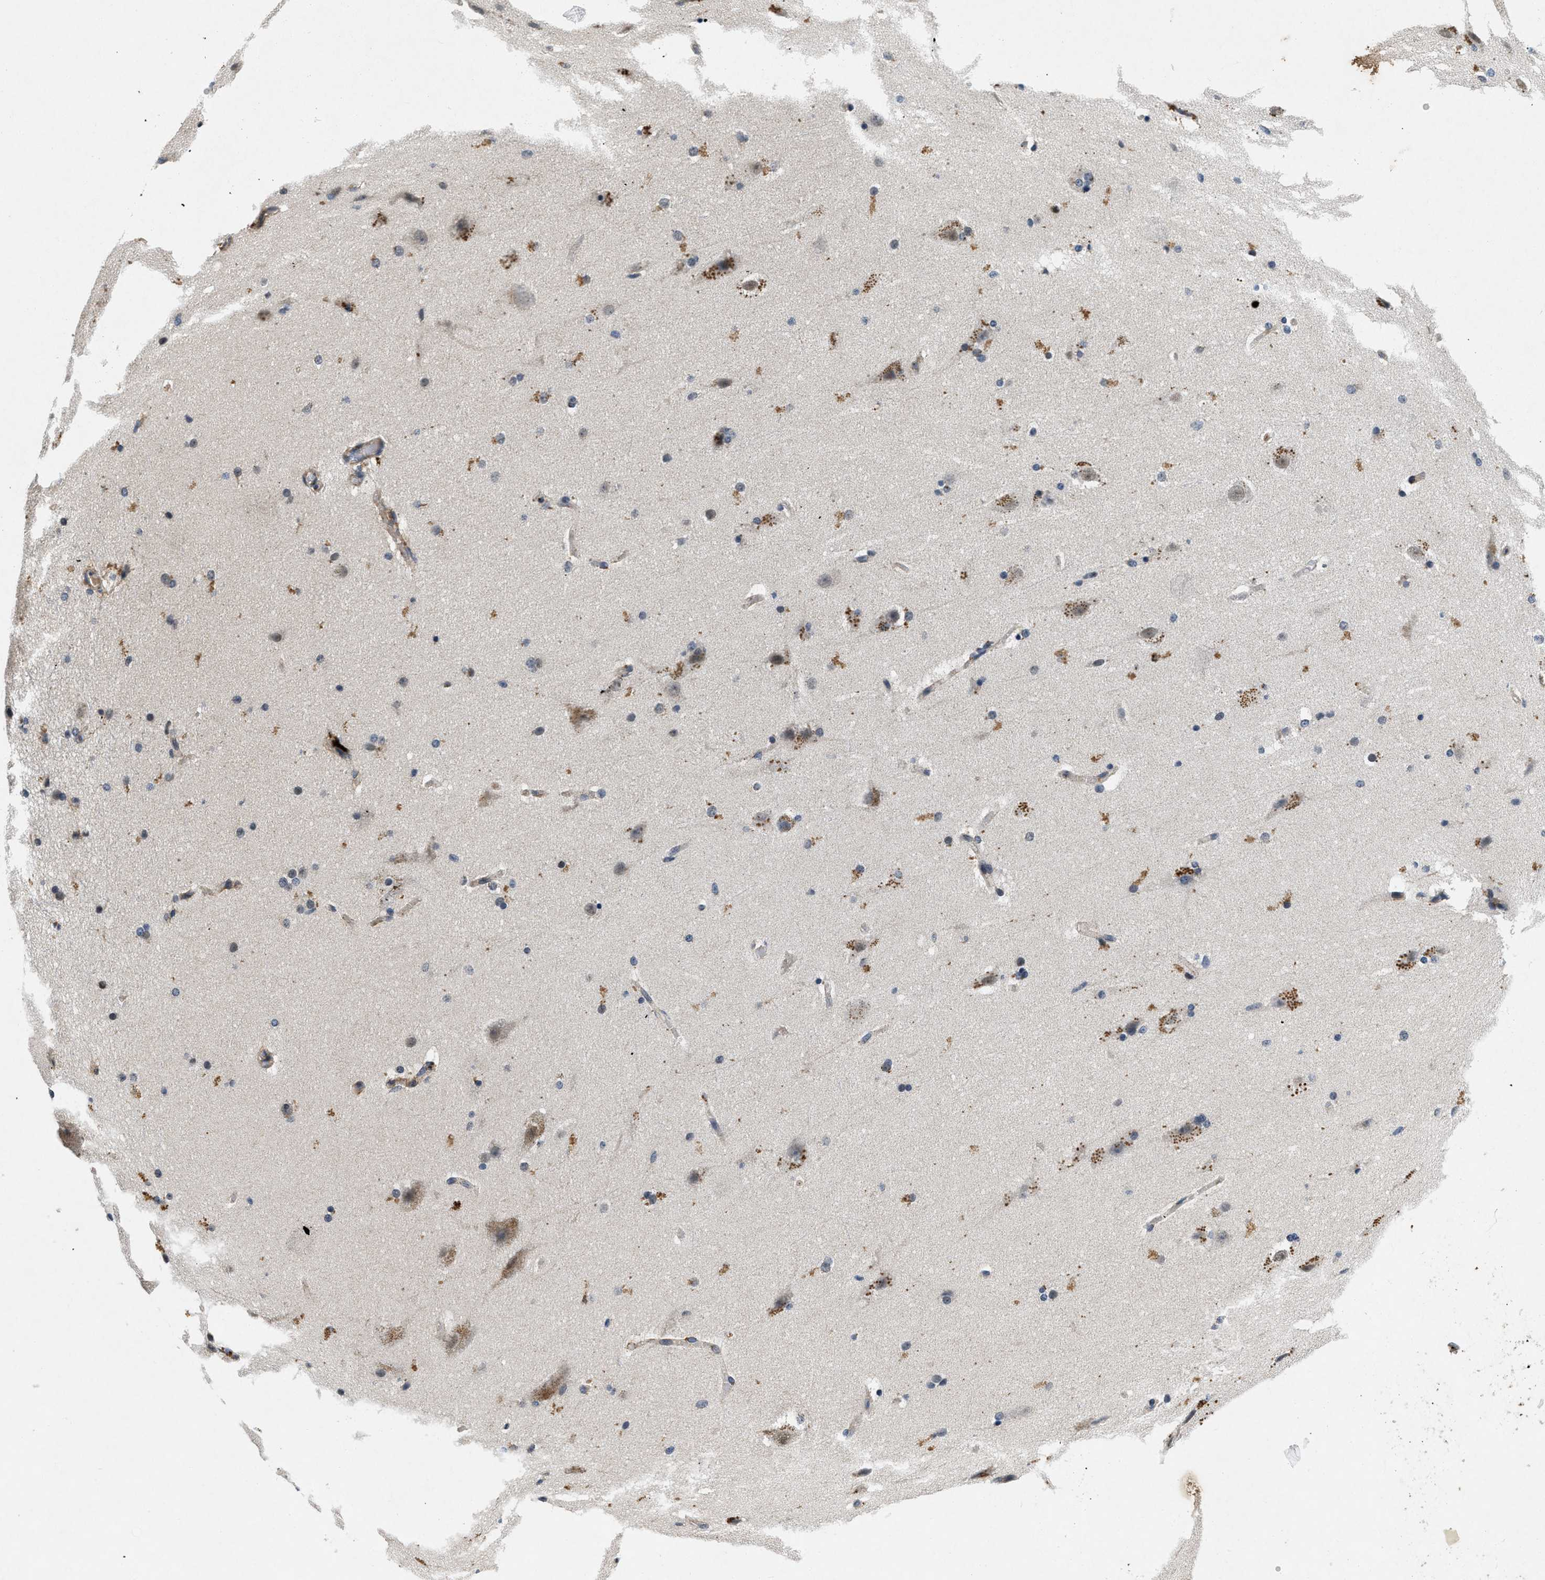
{"staining": {"intensity": "negative", "quantity": "none", "location": "none"}, "tissue": "cerebral cortex", "cell_type": "Endothelial cells", "image_type": "normal", "snomed": [{"axis": "morphology", "description": "Normal tissue, NOS"}, {"axis": "topography", "description": "Cerebral cortex"}, {"axis": "topography", "description": "Hippocampus"}], "caption": "Immunohistochemistry of benign cerebral cortex shows no positivity in endothelial cells.", "gene": "PDP1", "patient": {"sex": "female", "age": 19}}